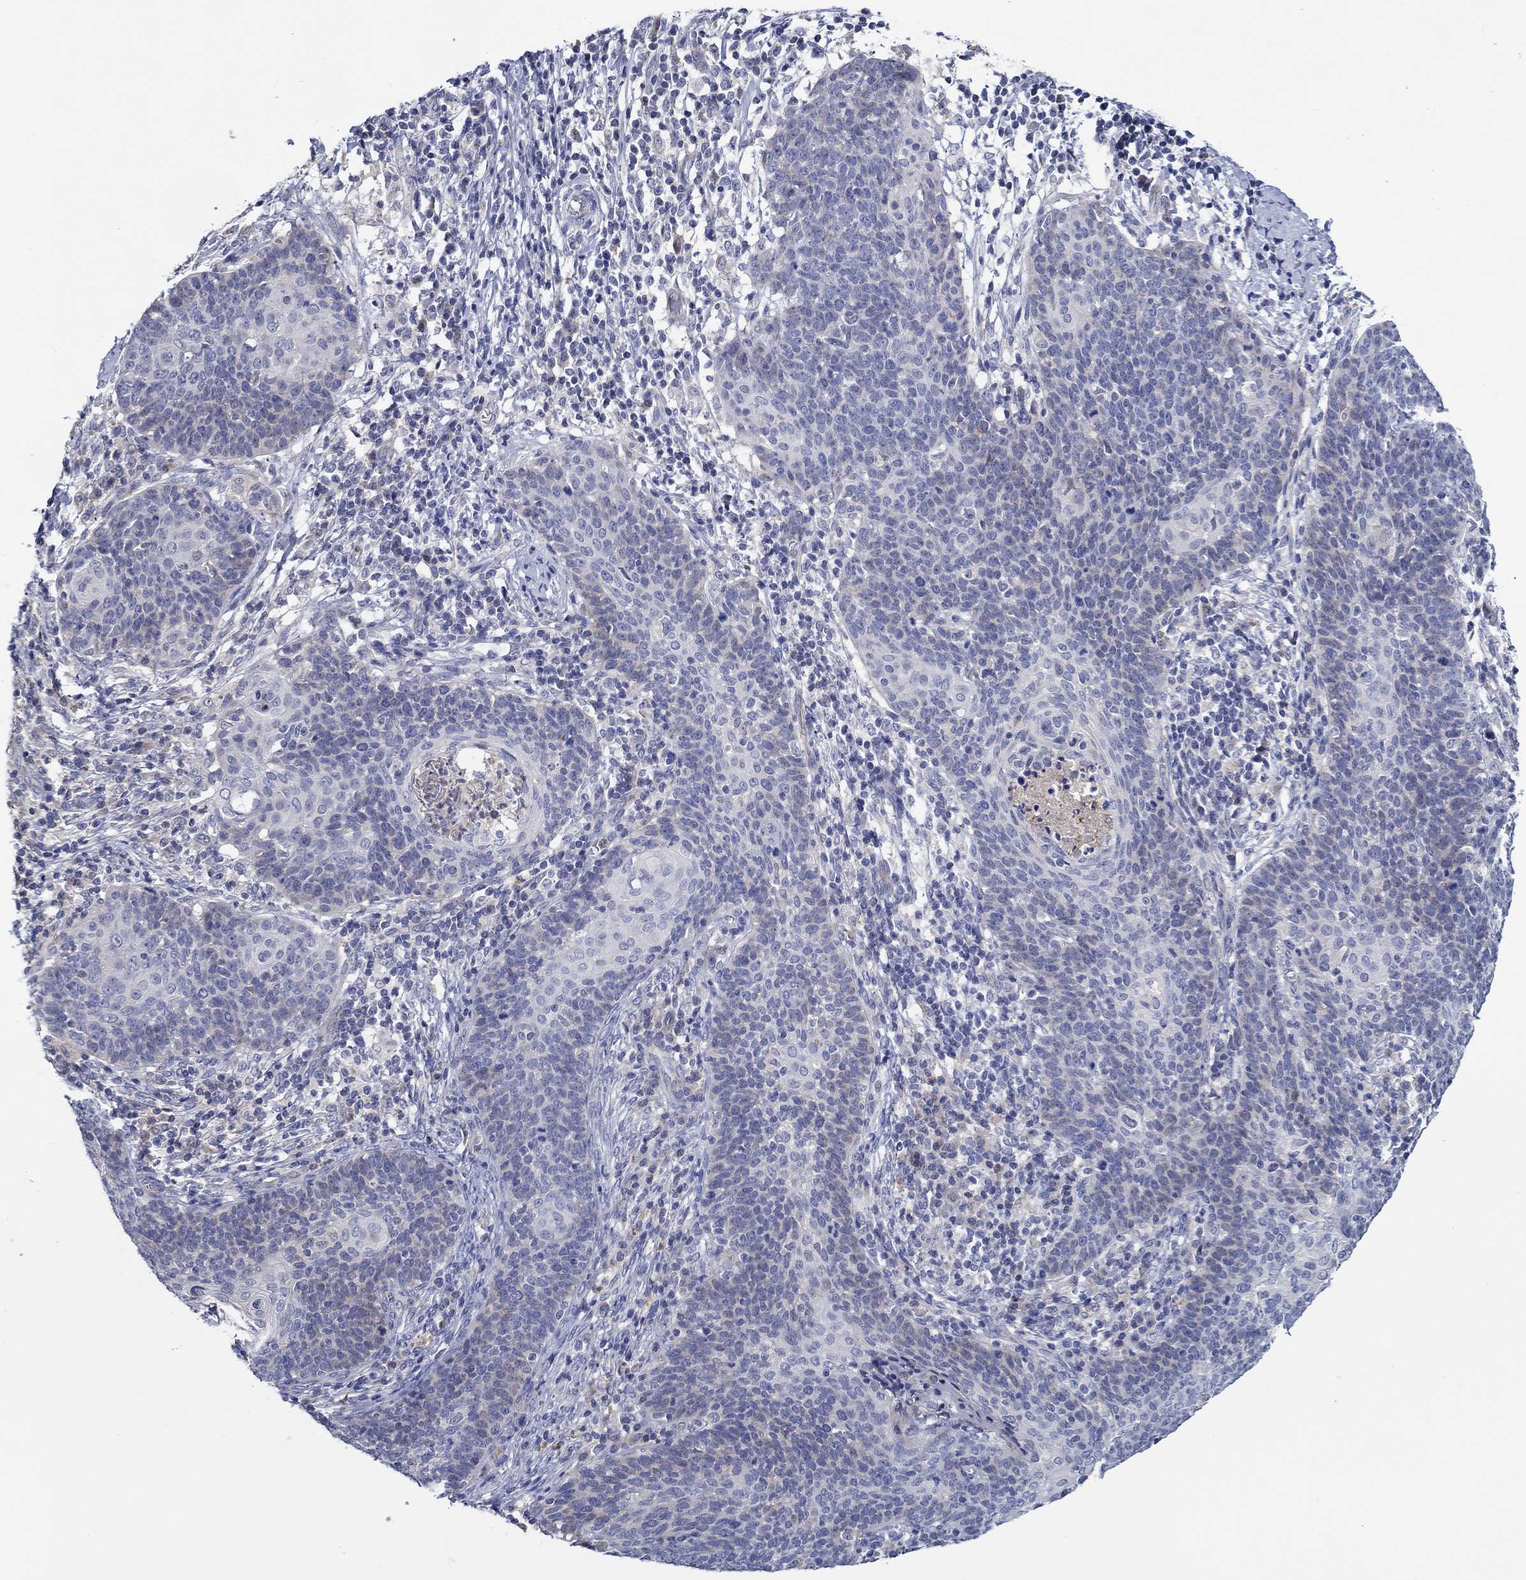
{"staining": {"intensity": "negative", "quantity": "none", "location": "none"}, "tissue": "cervical cancer", "cell_type": "Tumor cells", "image_type": "cancer", "snomed": [{"axis": "morphology", "description": "Squamous cell carcinoma, NOS"}, {"axis": "topography", "description": "Cervix"}], "caption": "Immunohistochemical staining of cervical cancer reveals no significant staining in tumor cells.", "gene": "CFAP61", "patient": {"sex": "female", "age": 39}}